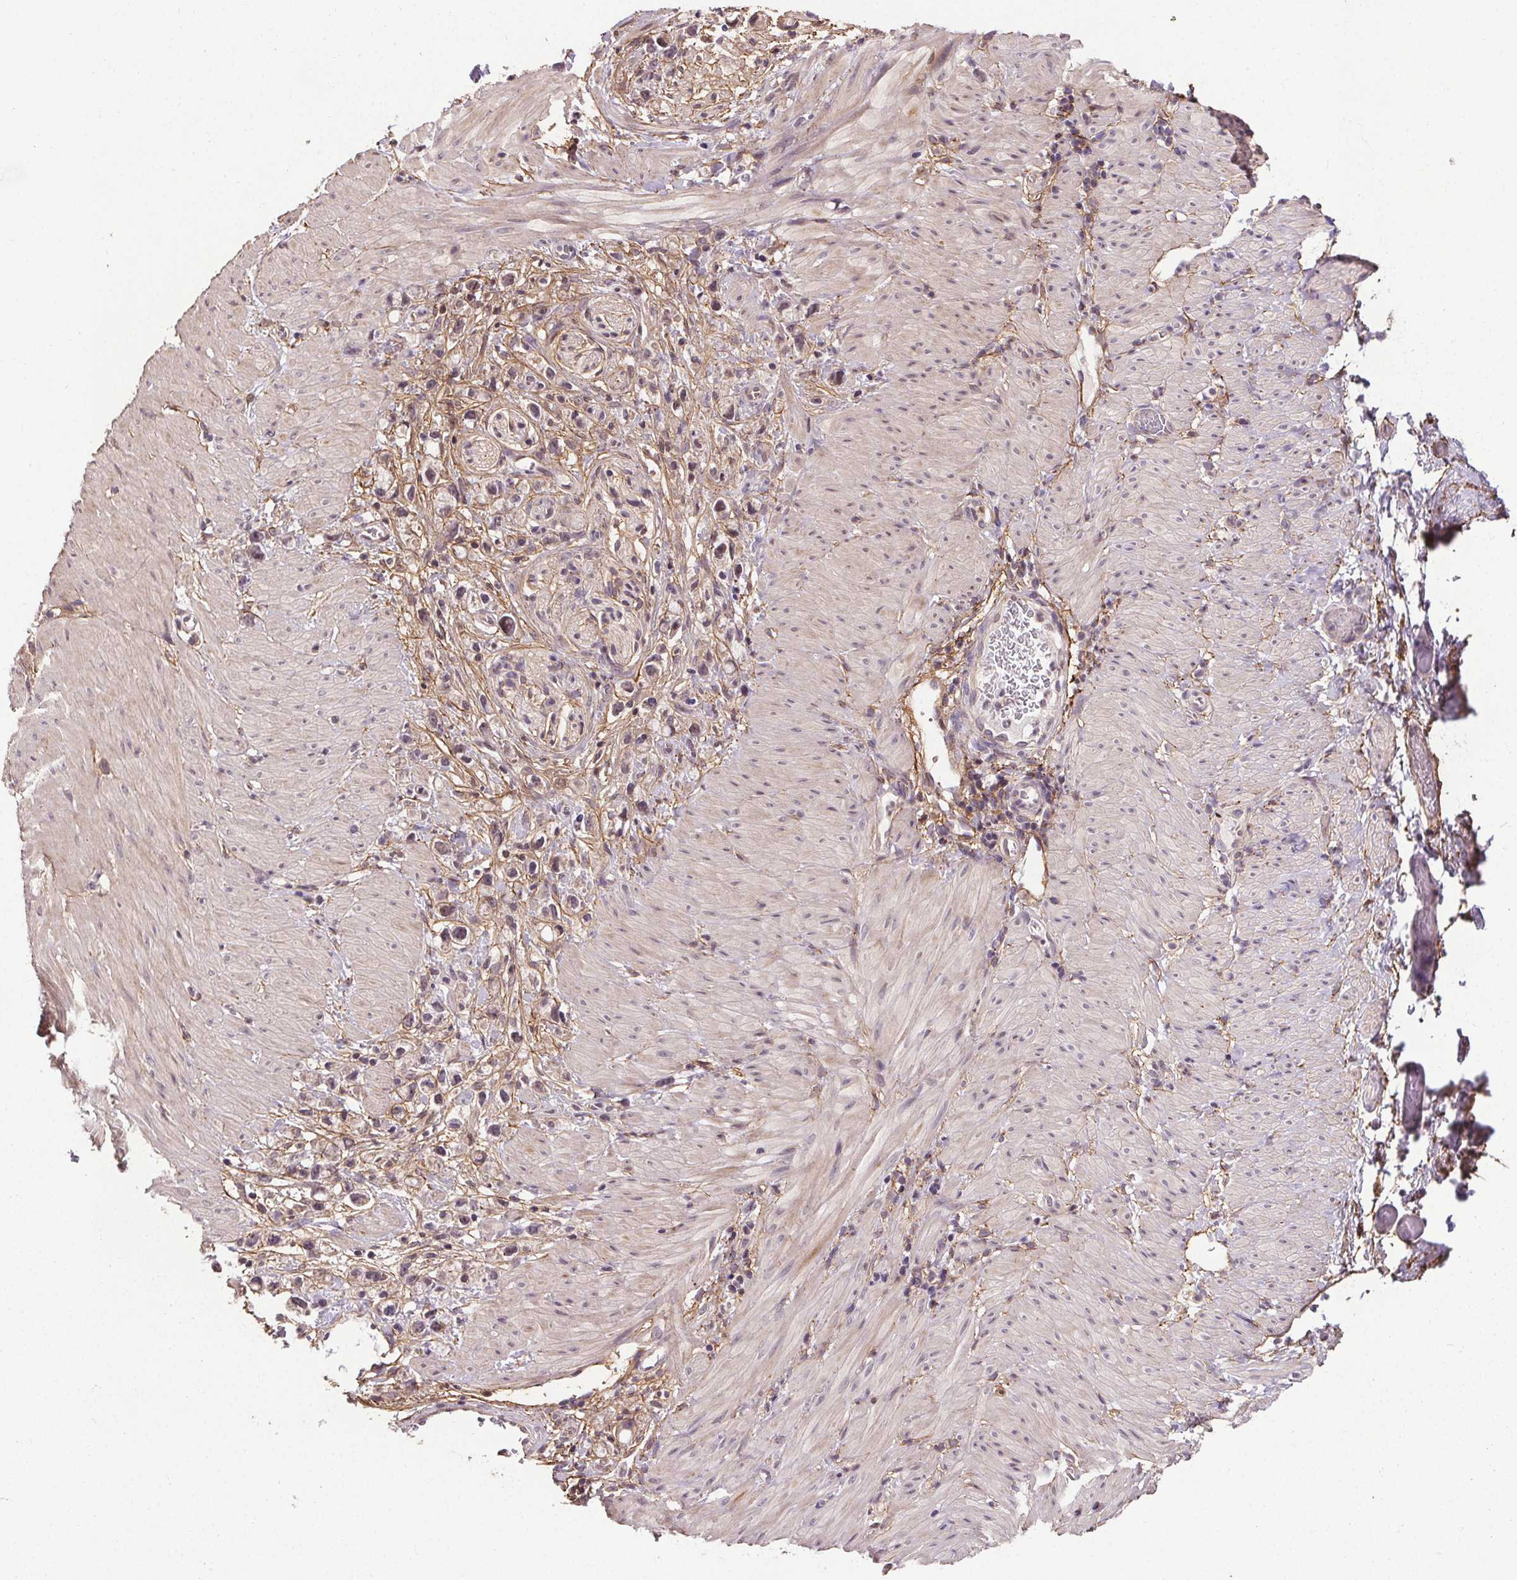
{"staining": {"intensity": "negative", "quantity": "none", "location": "none"}, "tissue": "stomach cancer", "cell_type": "Tumor cells", "image_type": "cancer", "snomed": [{"axis": "morphology", "description": "Adenocarcinoma, NOS"}, {"axis": "topography", "description": "Stomach"}], "caption": "IHC micrograph of stomach cancer (adenocarcinoma) stained for a protein (brown), which shows no positivity in tumor cells.", "gene": "KIAA0232", "patient": {"sex": "female", "age": 59}}